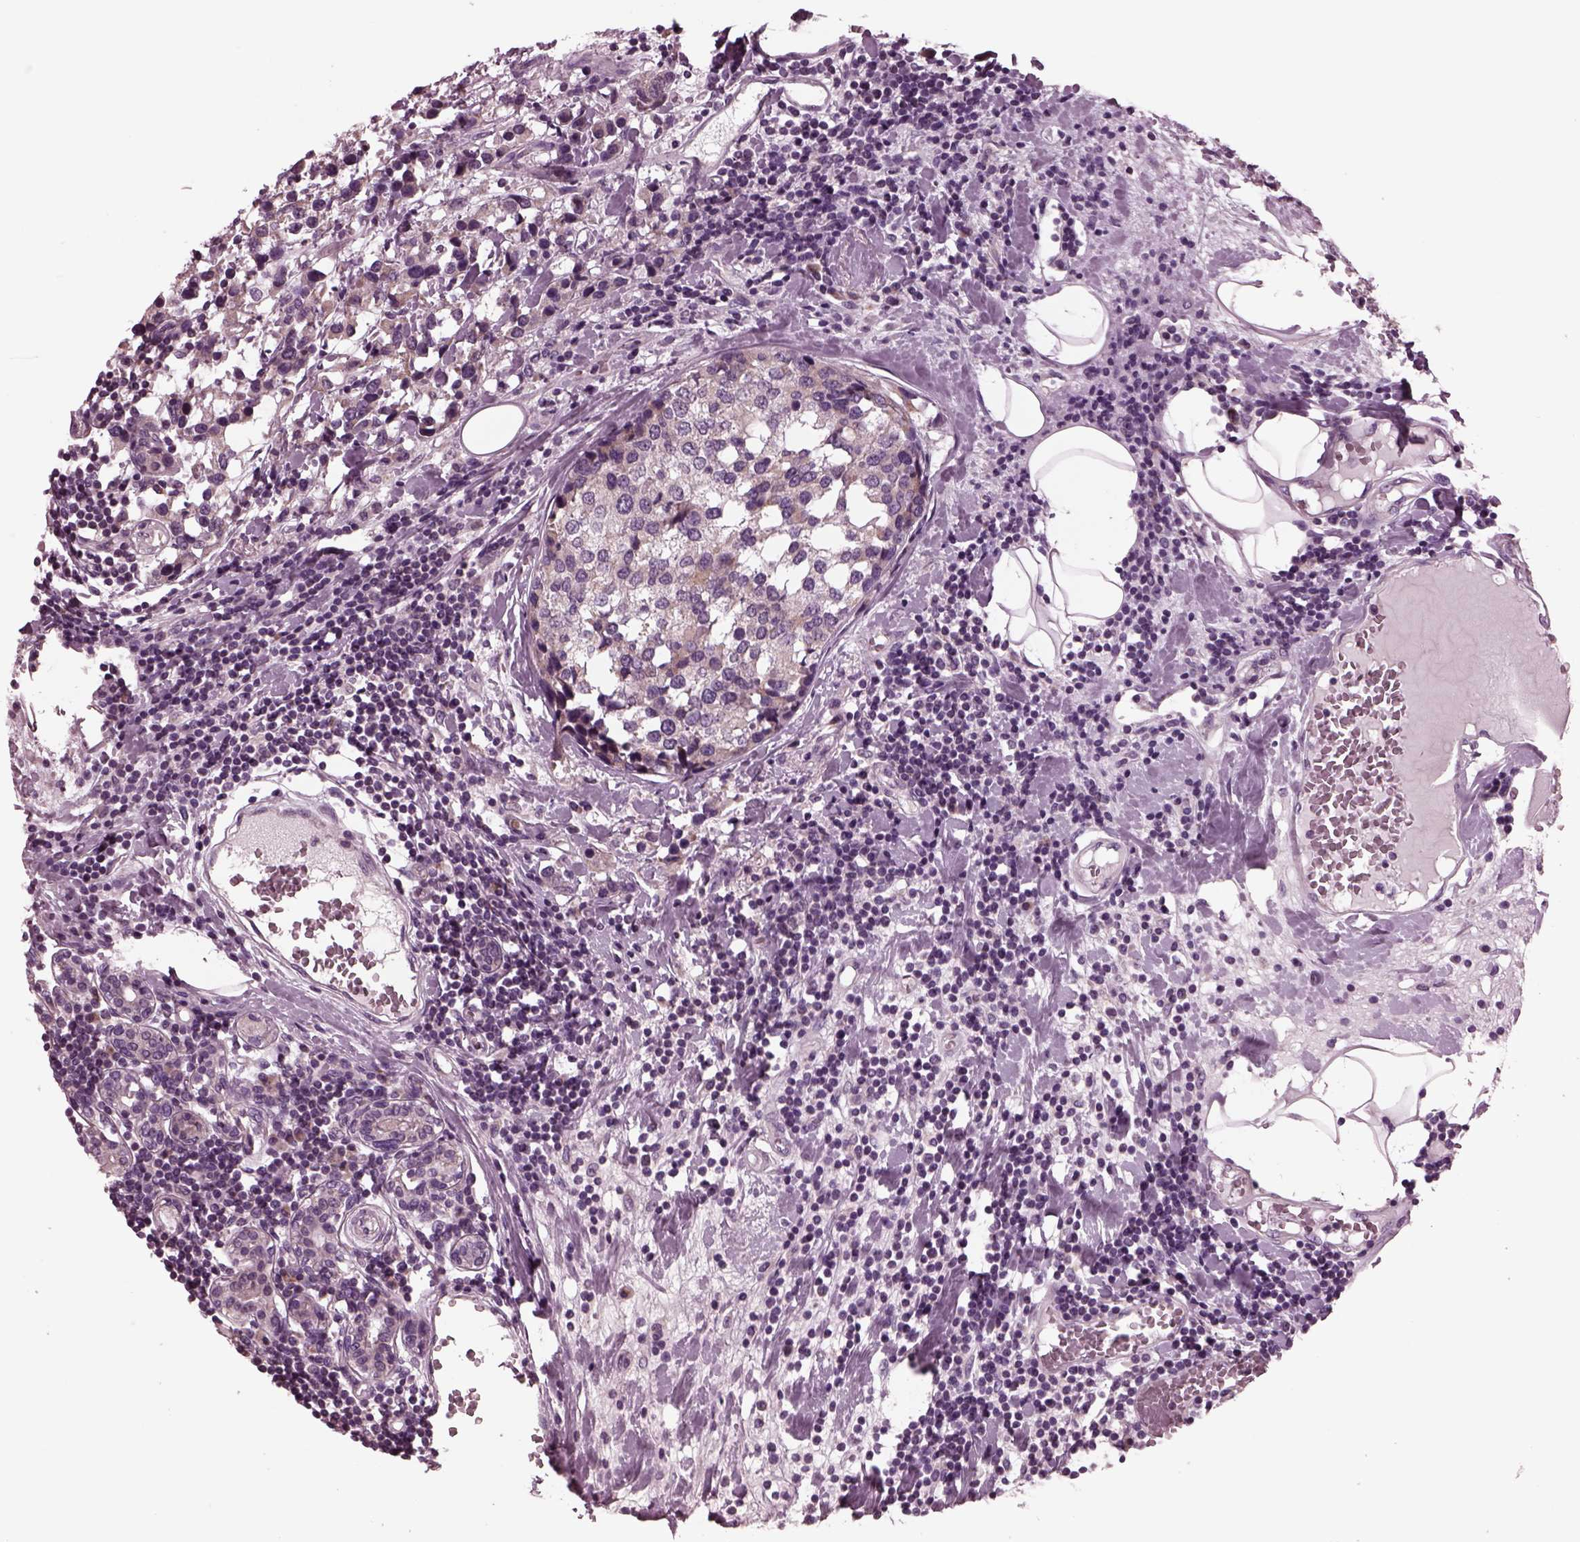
{"staining": {"intensity": "weak", "quantity": "25%-75%", "location": "cytoplasmic/membranous"}, "tissue": "breast cancer", "cell_type": "Tumor cells", "image_type": "cancer", "snomed": [{"axis": "morphology", "description": "Lobular carcinoma"}, {"axis": "topography", "description": "Breast"}], "caption": "A brown stain labels weak cytoplasmic/membranous expression of a protein in lobular carcinoma (breast) tumor cells.", "gene": "AP4M1", "patient": {"sex": "female", "age": 59}}